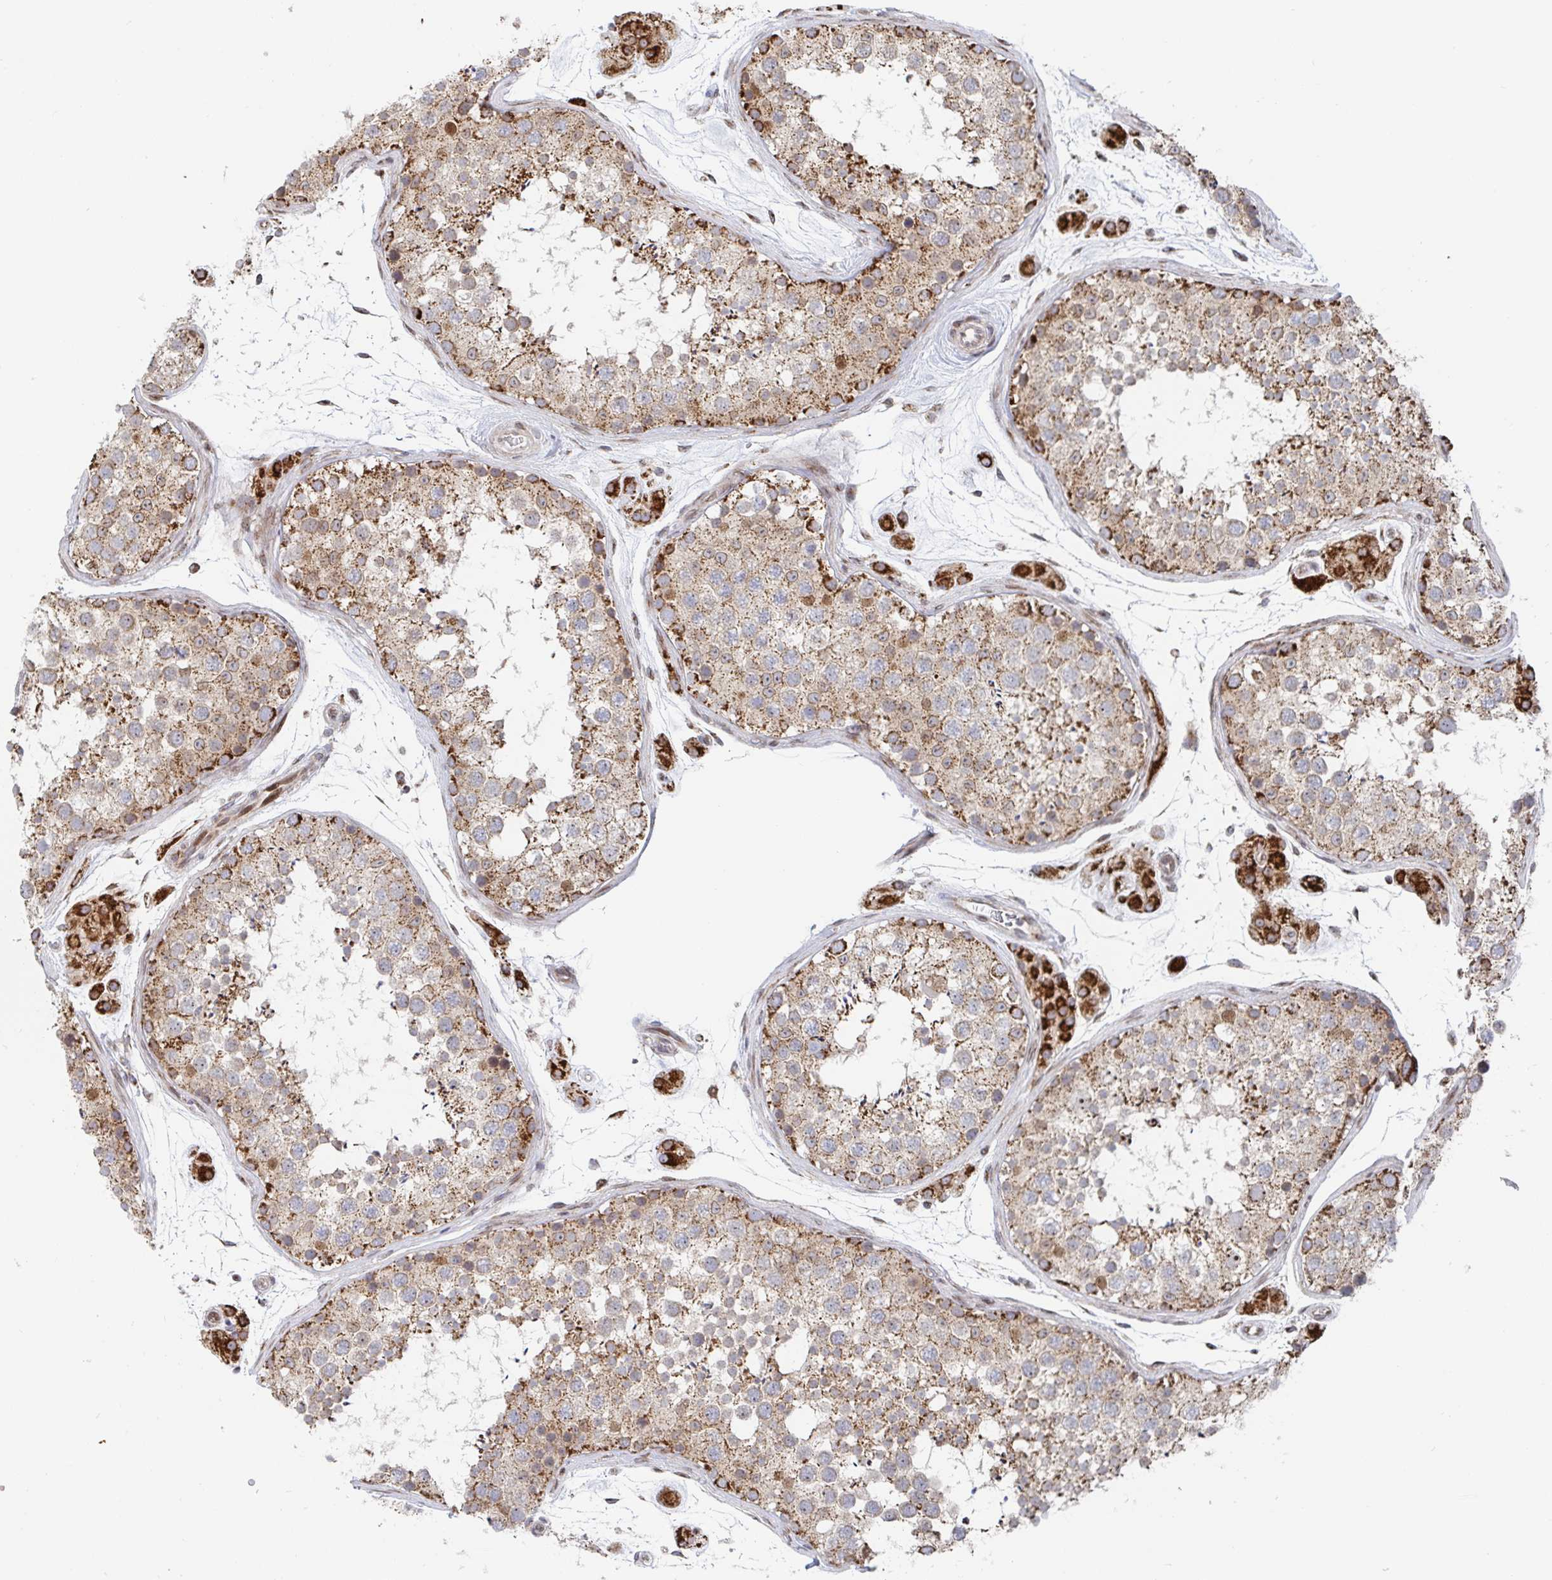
{"staining": {"intensity": "moderate", "quantity": ">75%", "location": "cytoplasmic/membranous"}, "tissue": "testis", "cell_type": "Cells in seminiferous ducts", "image_type": "normal", "snomed": [{"axis": "morphology", "description": "Normal tissue, NOS"}, {"axis": "topography", "description": "Testis"}], "caption": "Moderate cytoplasmic/membranous protein expression is appreciated in about >75% of cells in seminiferous ducts in testis. (Brightfield microscopy of DAB IHC at high magnification).", "gene": "STARD8", "patient": {"sex": "male", "age": 41}}